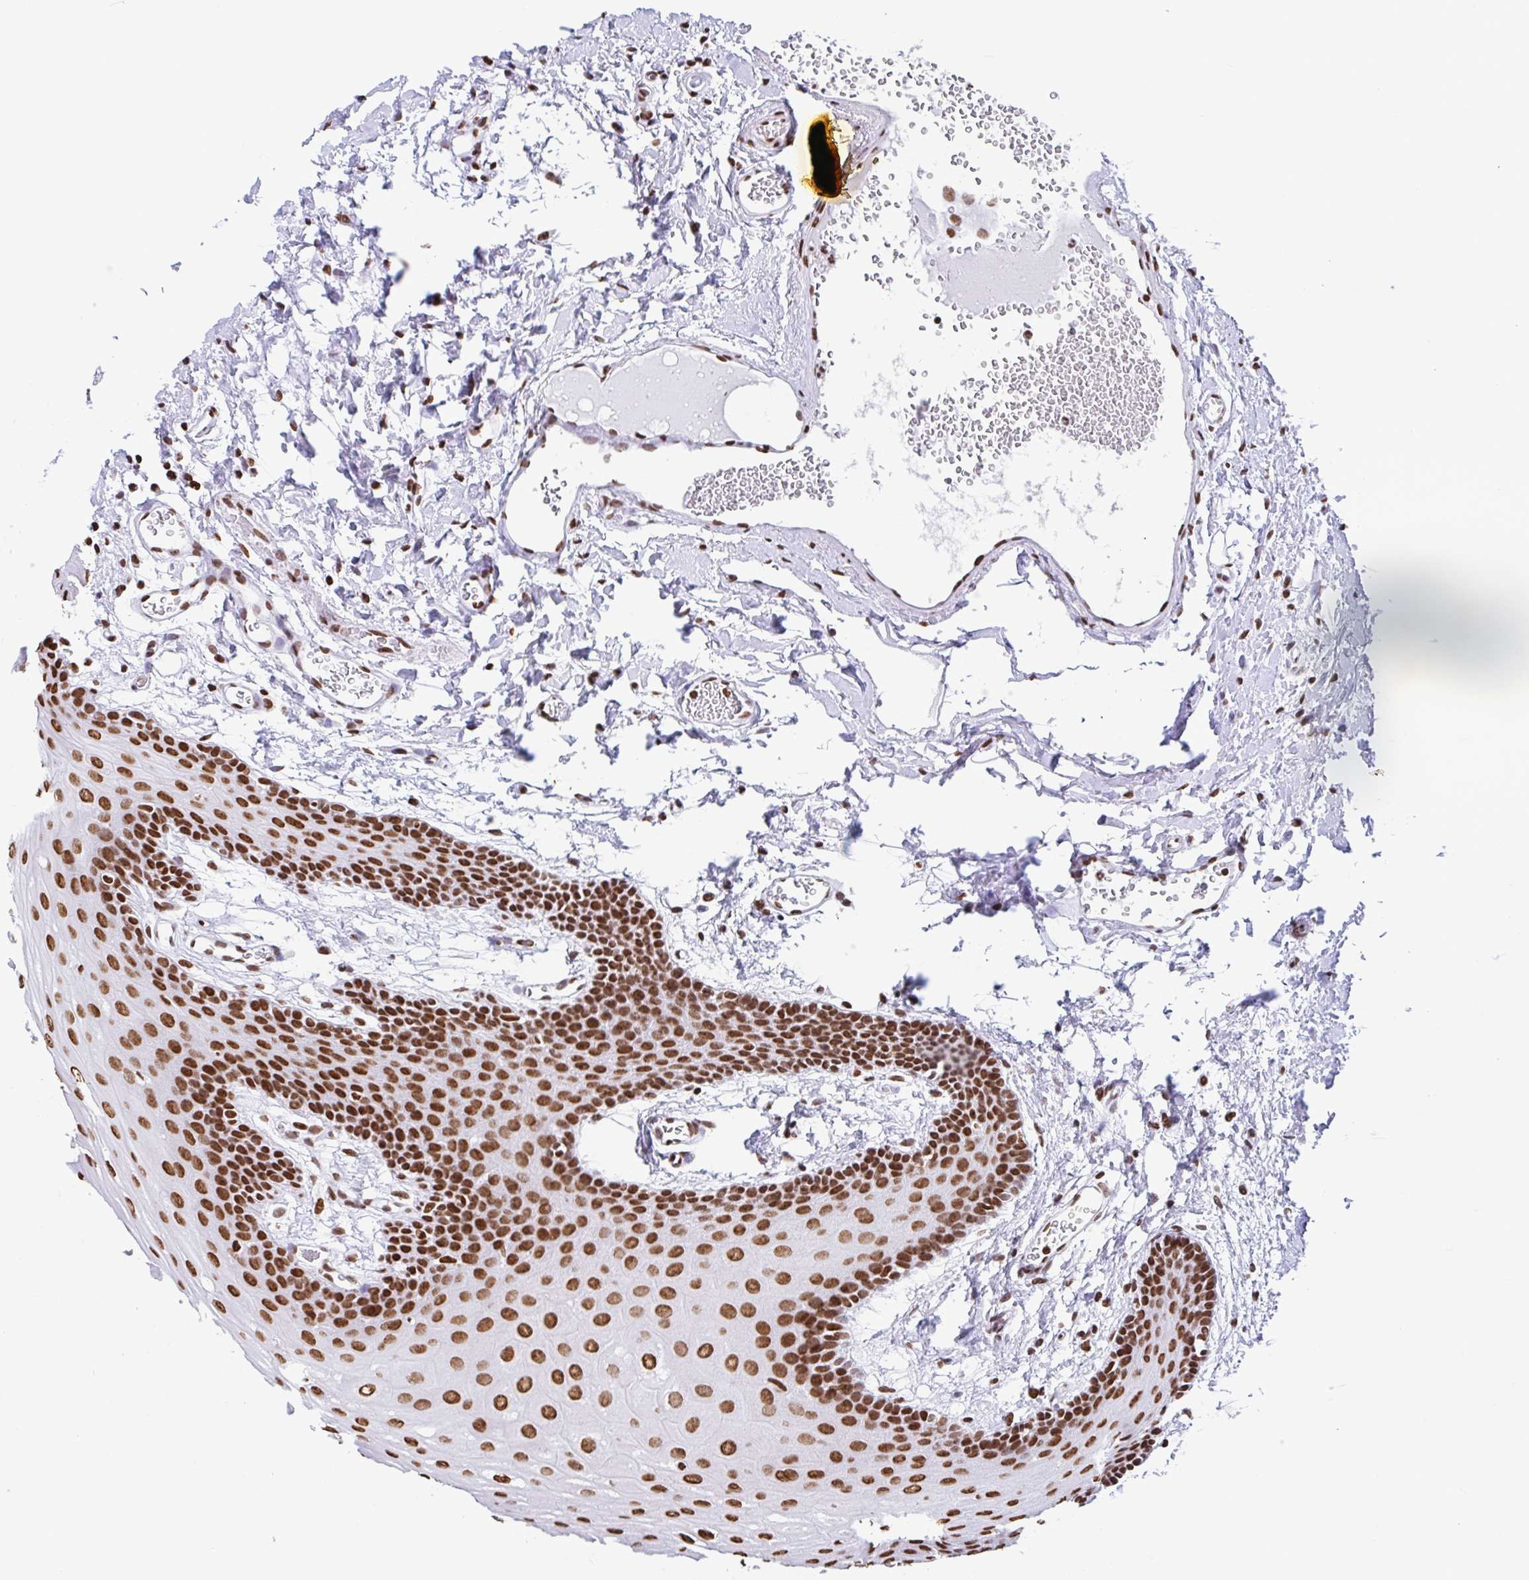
{"staining": {"intensity": "strong", "quantity": ">75%", "location": "nuclear"}, "tissue": "oral mucosa", "cell_type": "Squamous epithelial cells", "image_type": "normal", "snomed": [{"axis": "morphology", "description": "Normal tissue, NOS"}, {"axis": "topography", "description": "Oral tissue"}, {"axis": "topography", "description": "Tounge, NOS"}], "caption": "IHC (DAB) staining of benign oral mucosa reveals strong nuclear protein positivity in about >75% of squamous epithelial cells. The protein of interest is stained brown, and the nuclei are stained in blue (DAB IHC with brightfield microscopy, high magnification).", "gene": "KHDRBS1", "patient": {"sex": "female", "age": 60}}